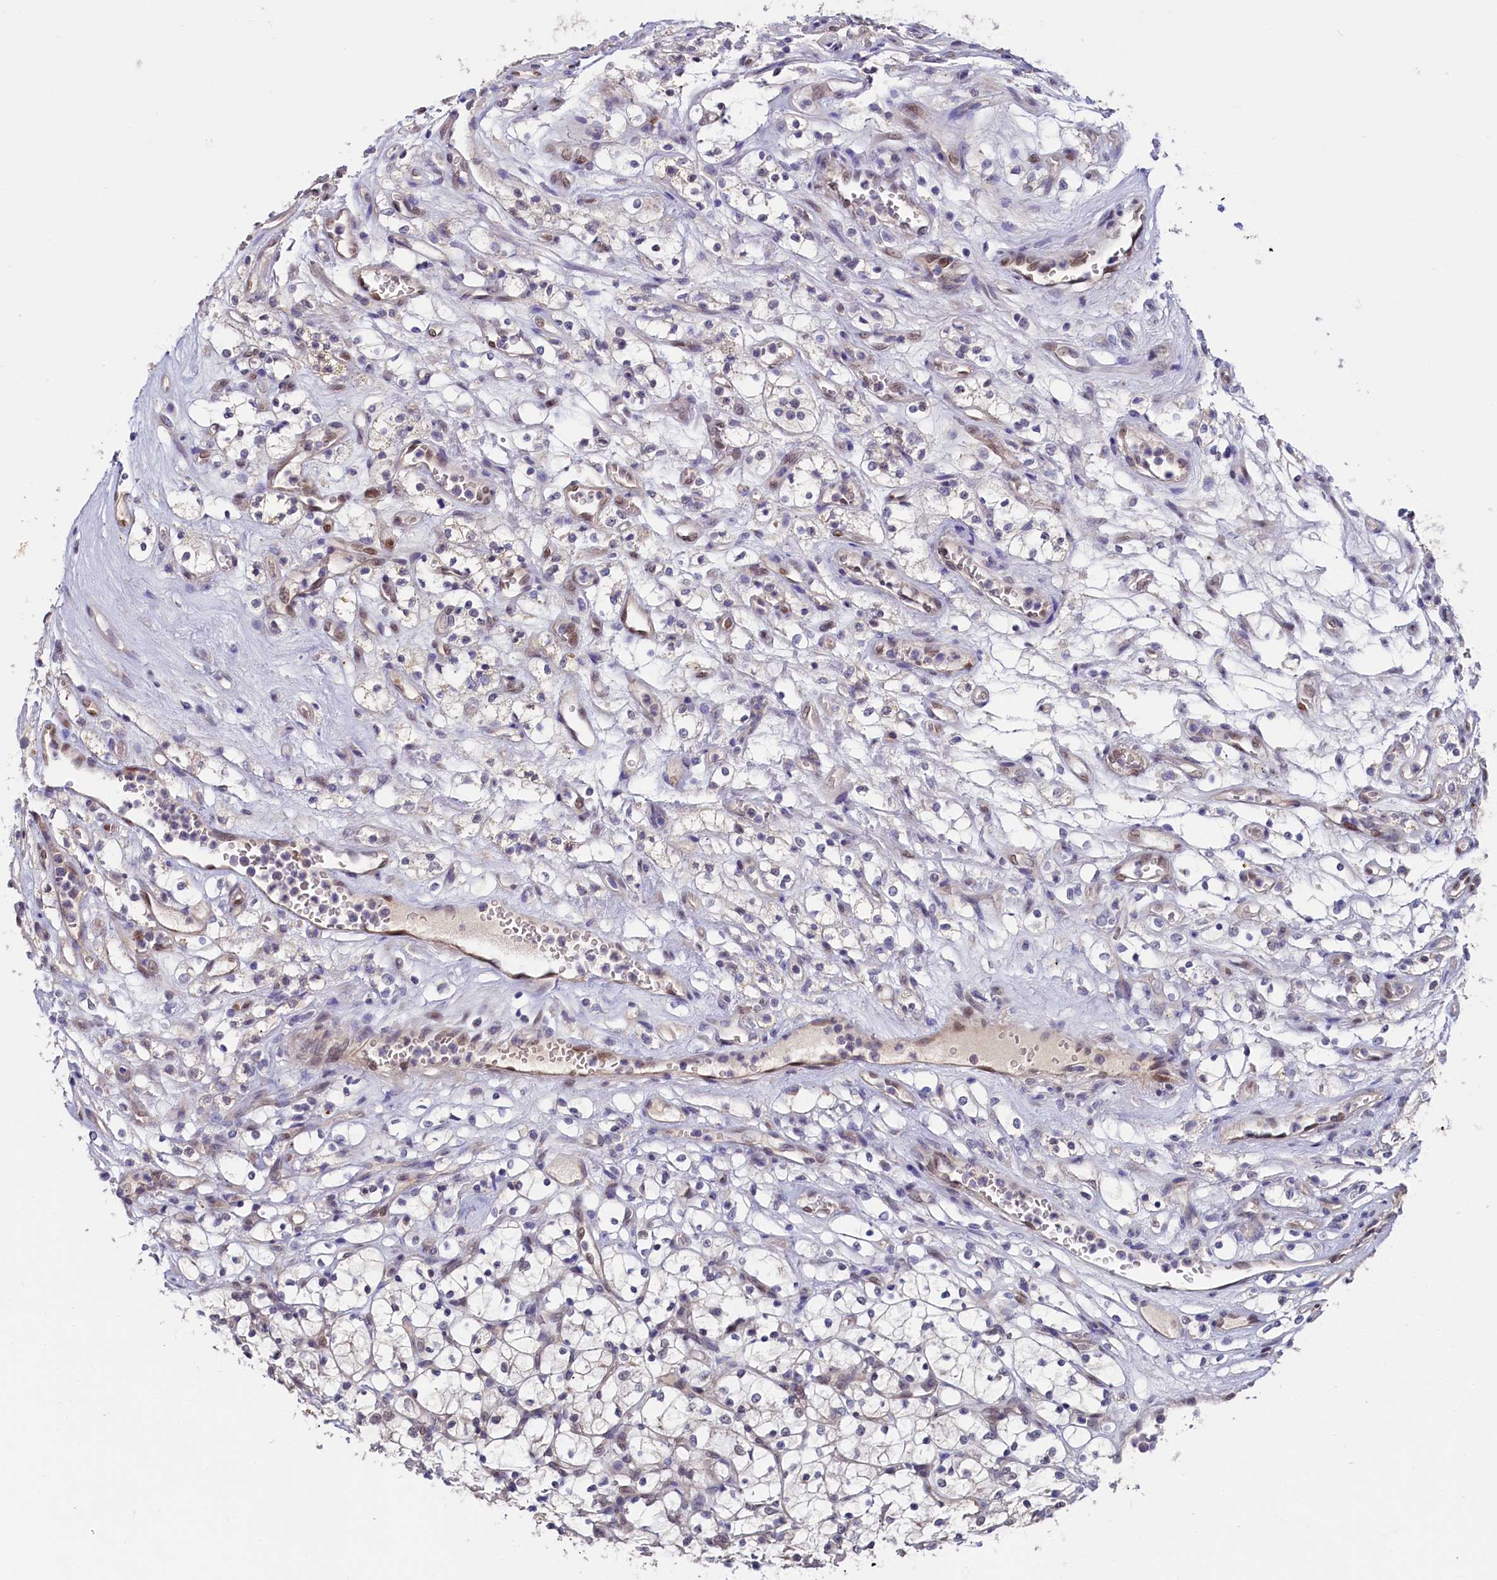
{"staining": {"intensity": "weak", "quantity": "<25%", "location": "nuclear"}, "tissue": "renal cancer", "cell_type": "Tumor cells", "image_type": "cancer", "snomed": [{"axis": "morphology", "description": "Adenocarcinoma, NOS"}, {"axis": "topography", "description": "Kidney"}], "caption": "The IHC photomicrograph has no significant staining in tumor cells of renal adenocarcinoma tissue.", "gene": "FLYWCH2", "patient": {"sex": "female", "age": 69}}